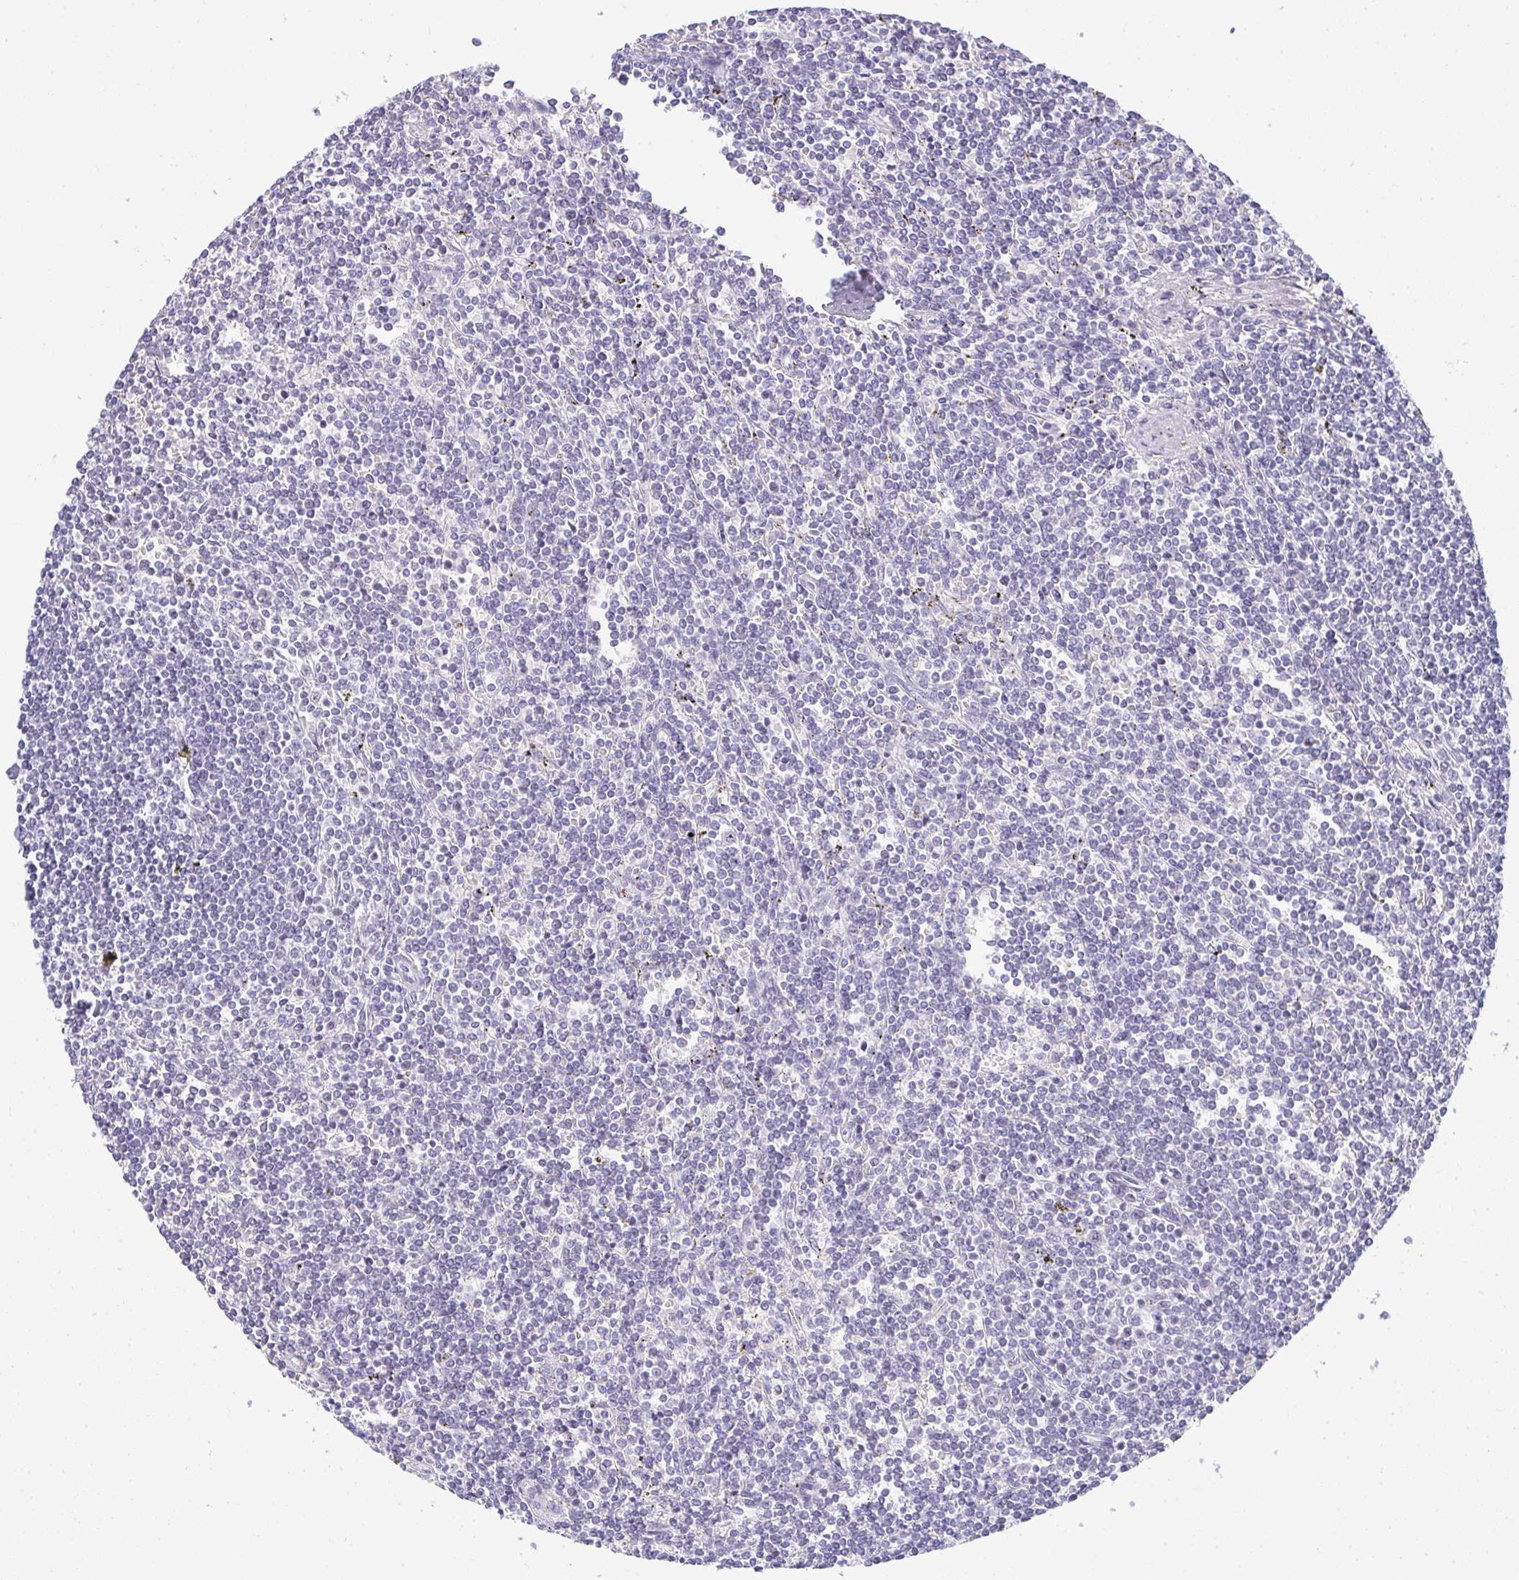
{"staining": {"intensity": "negative", "quantity": "none", "location": "none"}, "tissue": "lymphoma", "cell_type": "Tumor cells", "image_type": "cancer", "snomed": [{"axis": "morphology", "description": "Malignant lymphoma, non-Hodgkin's type, Low grade"}, {"axis": "topography", "description": "Spleen"}], "caption": "Lymphoma was stained to show a protein in brown. There is no significant expression in tumor cells.", "gene": "PLA2G1B", "patient": {"sex": "male", "age": 78}}